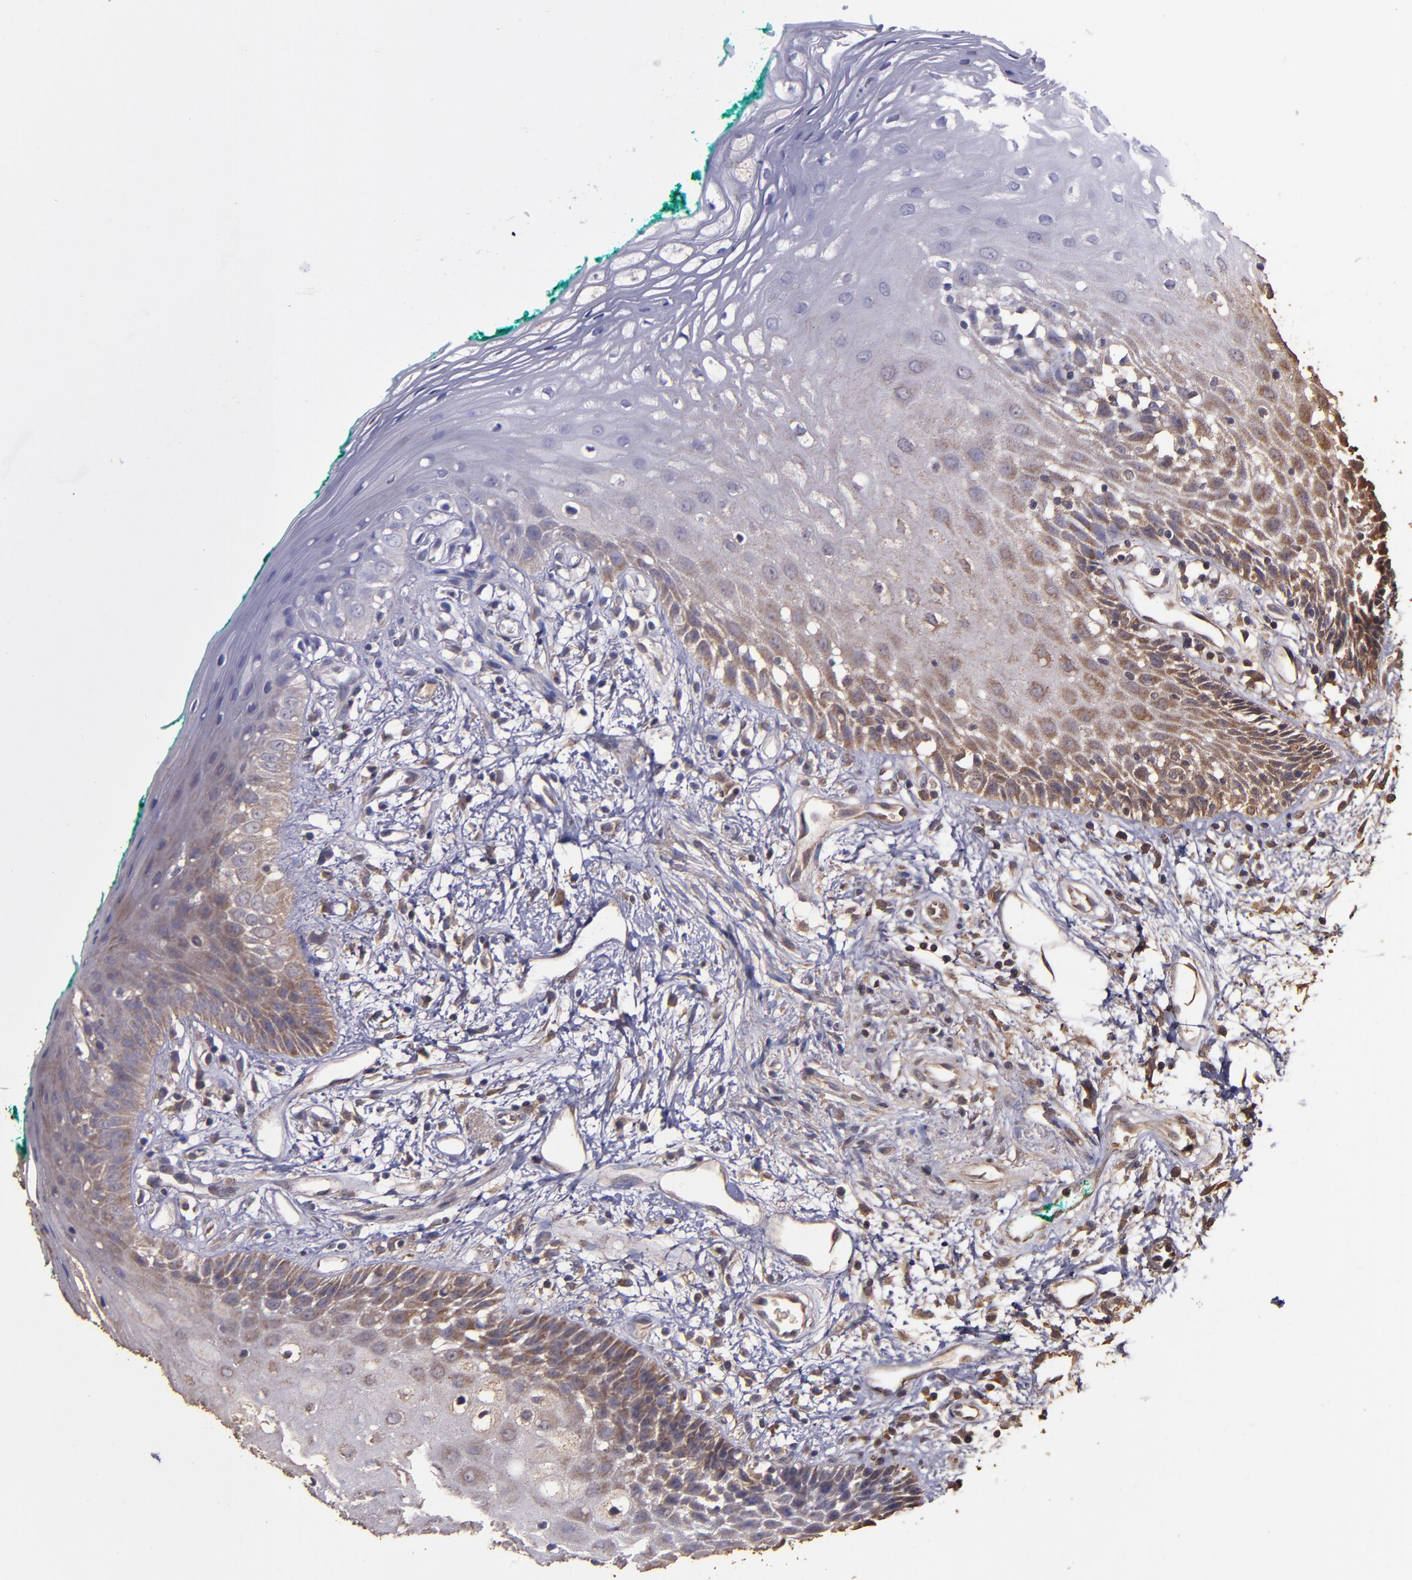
{"staining": {"intensity": "moderate", "quantity": "25%-75%", "location": "cytoplasmic/membranous"}, "tissue": "oral mucosa", "cell_type": "Squamous epithelial cells", "image_type": "normal", "snomed": [{"axis": "morphology", "description": "Normal tissue, NOS"}, {"axis": "morphology", "description": "Squamous cell carcinoma, NOS"}, {"axis": "topography", "description": "Skeletal muscle"}, {"axis": "topography", "description": "Oral tissue"}, {"axis": "topography", "description": "Head-Neck"}], "caption": "Brown immunohistochemical staining in unremarkable human oral mucosa shows moderate cytoplasmic/membranous positivity in about 25%-75% of squamous epithelial cells.", "gene": "HECTD1", "patient": {"sex": "female", "age": 84}}